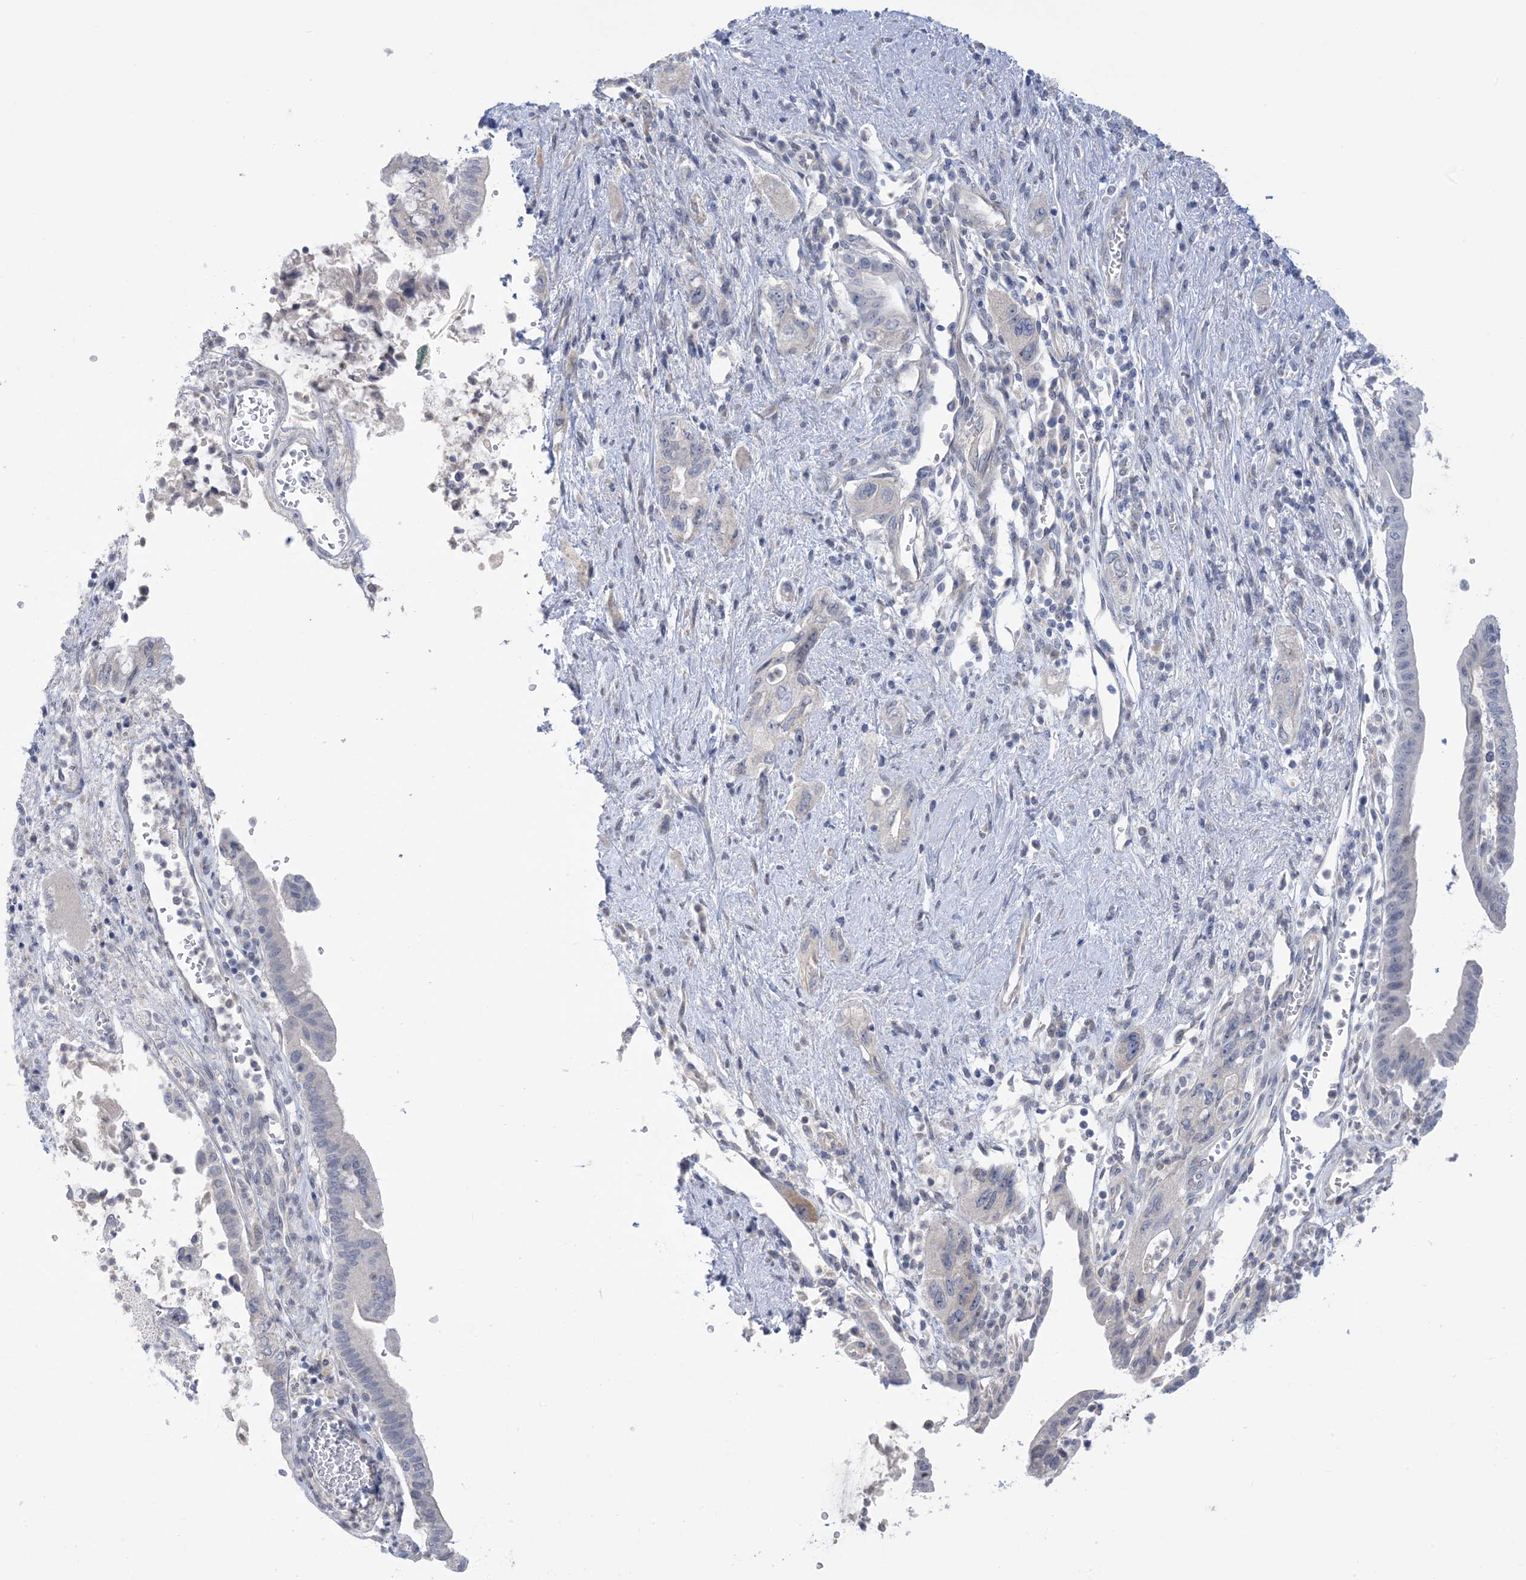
{"staining": {"intensity": "negative", "quantity": "none", "location": "none"}, "tissue": "pancreatic cancer", "cell_type": "Tumor cells", "image_type": "cancer", "snomed": [{"axis": "morphology", "description": "Adenocarcinoma, NOS"}, {"axis": "topography", "description": "Pancreas"}], "caption": "Immunohistochemistry micrograph of neoplastic tissue: human pancreatic cancer (adenocarcinoma) stained with DAB (3,3'-diaminobenzidine) exhibits no significant protein positivity in tumor cells. (DAB (3,3'-diaminobenzidine) immunohistochemistry, high magnification).", "gene": "TTYH1", "patient": {"sex": "female", "age": 73}}